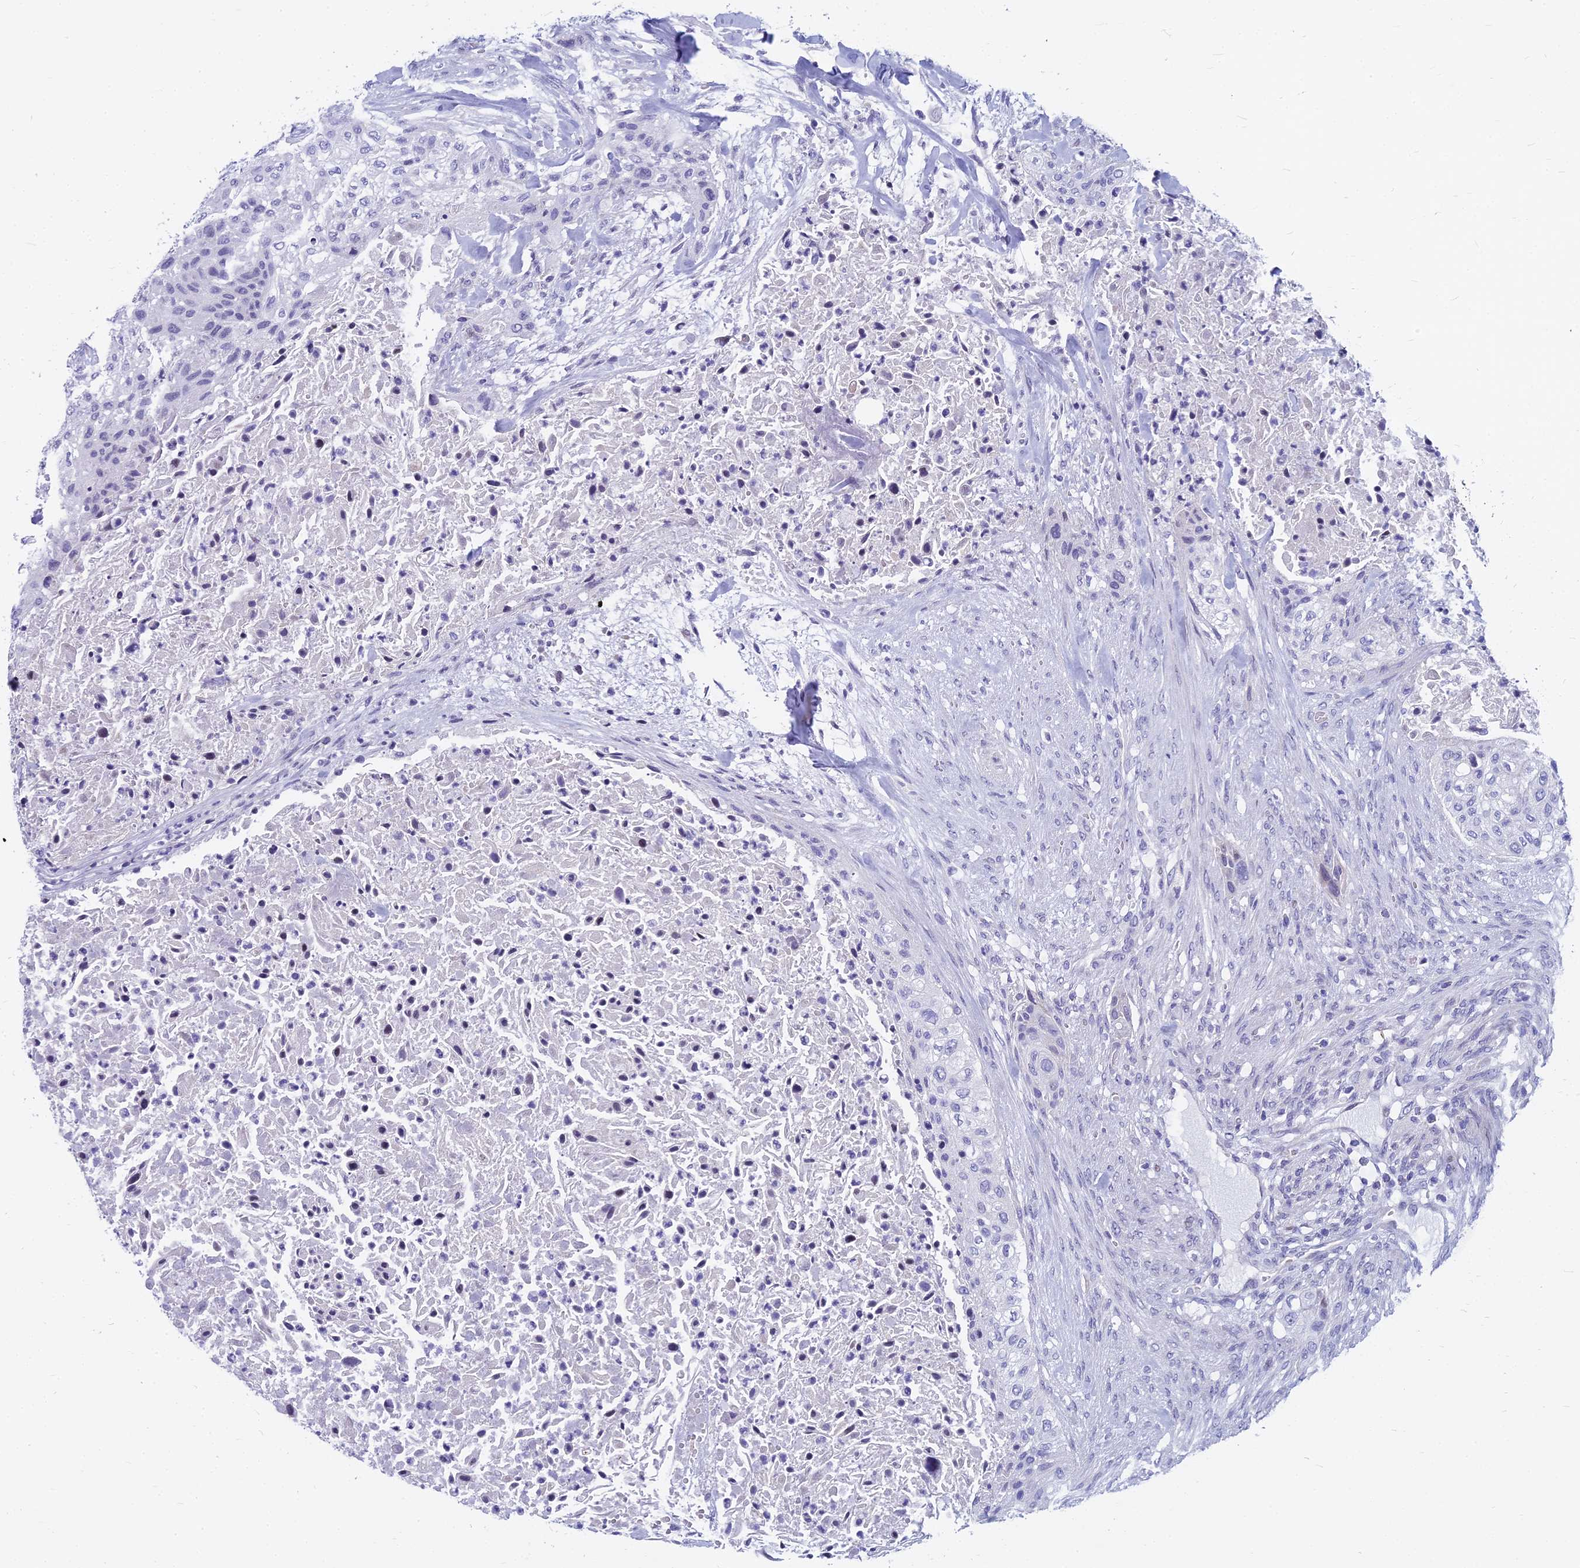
{"staining": {"intensity": "negative", "quantity": "none", "location": "none"}, "tissue": "urothelial cancer", "cell_type": "Tumor cells", "image_type": "cancer", "snomed": [{"axis": "morphology", "description": "Urothelial carcinoma, High grade"}, {"axis": "topography", "description": "Urinary bladder"}], "caption": "Tumor cells show no significant protein expression in urothelial cancer.", "gene": "MYBPC2", "patient": {"sex": "male", "age": 35}}